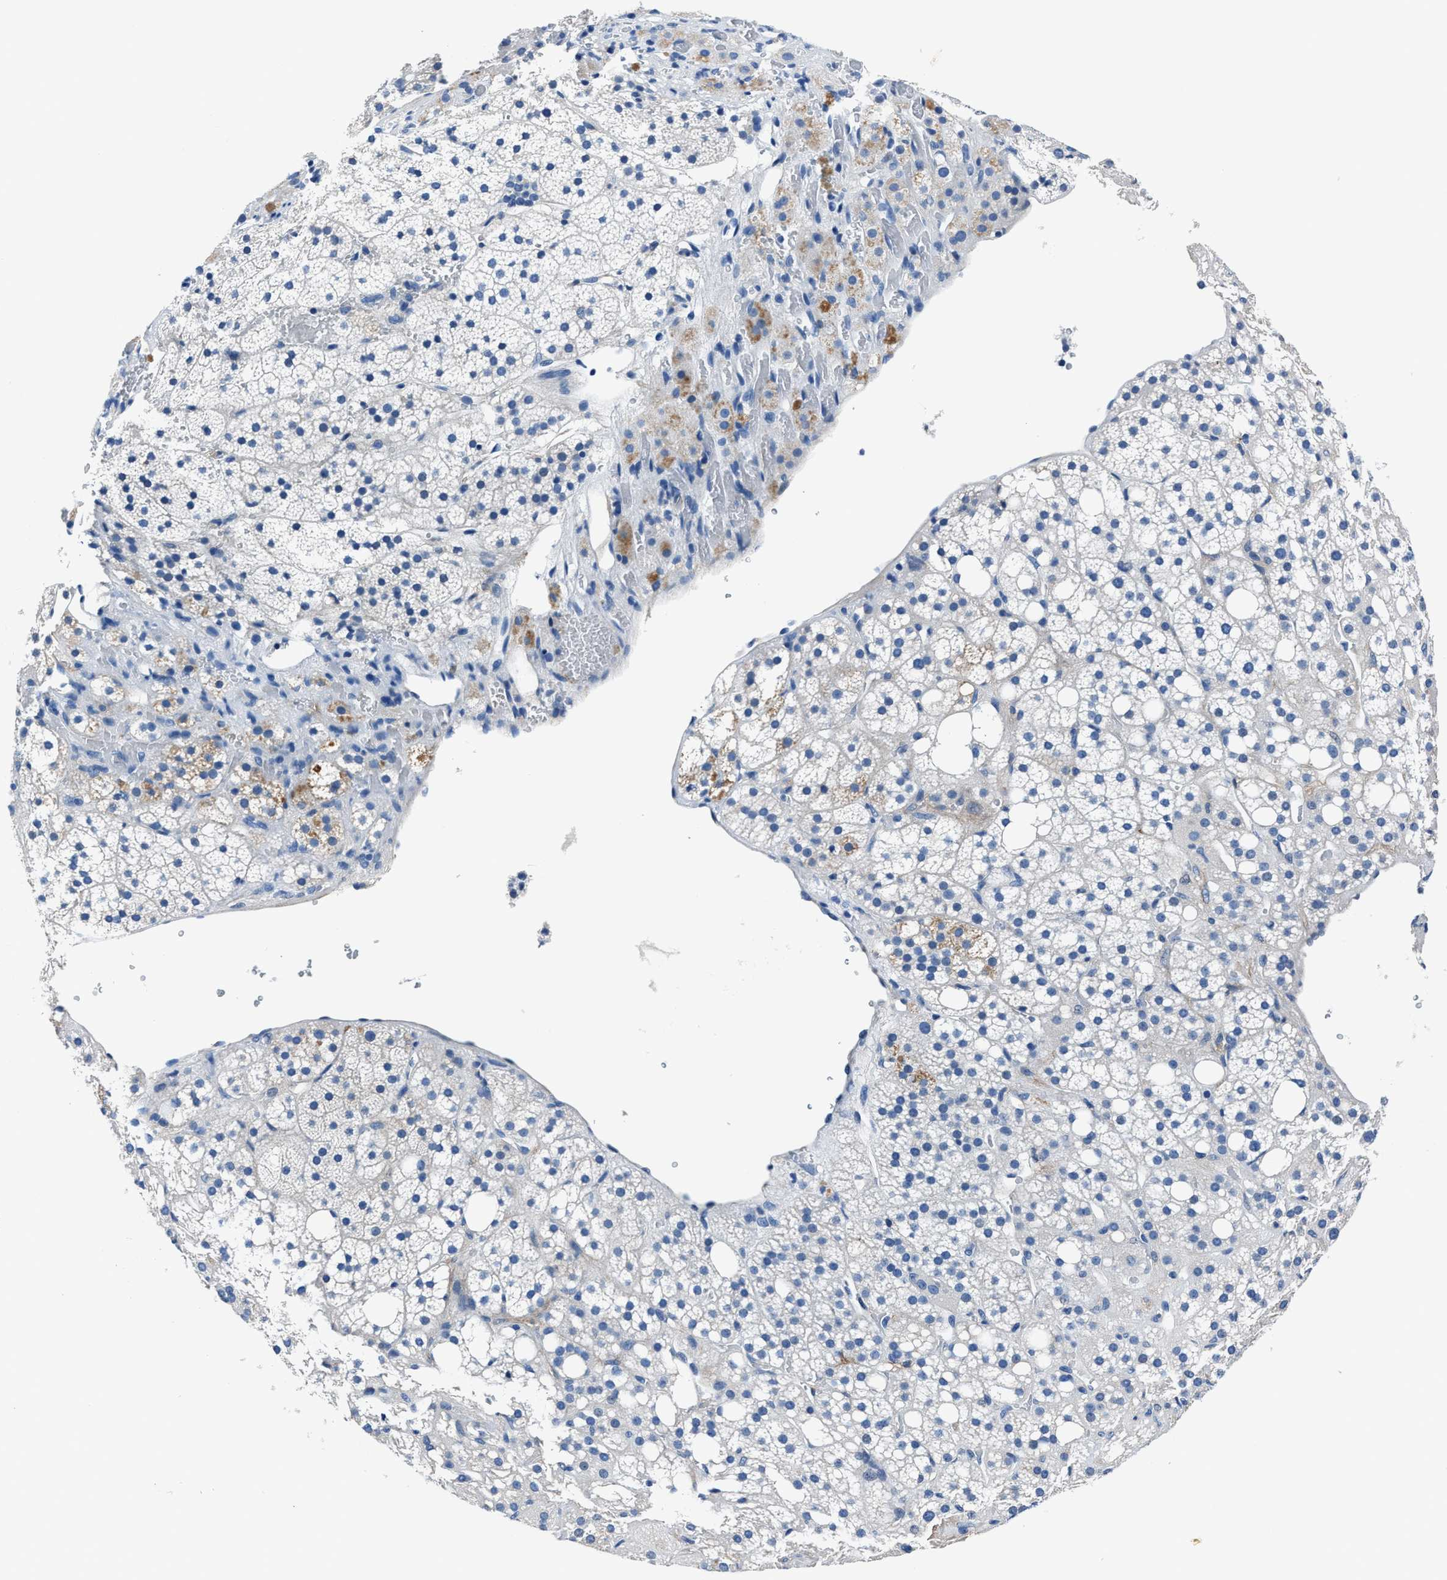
{"staining": {"intensity": "moderate", "quantity": "<25%", "location": "cytoplasmic/membranous"}, "tissue": "adrenal gland", "cell_type": "Glandular cells", "image_type": "normal", "snomed": [{"axis": "morphology", "description": "Normal tissue, NOS"}, {"axis": "topography", "description": "Adrenal gland"}], "caption": "A micrograph showing moderate cytoplasmic/membranous expression in approximately <25% of glandular cells in normal adrenal gland, as visualized by brown immunohistochemical staining.", "gene": "LMO7", "patient": {"sex": "female", "age": 59}}